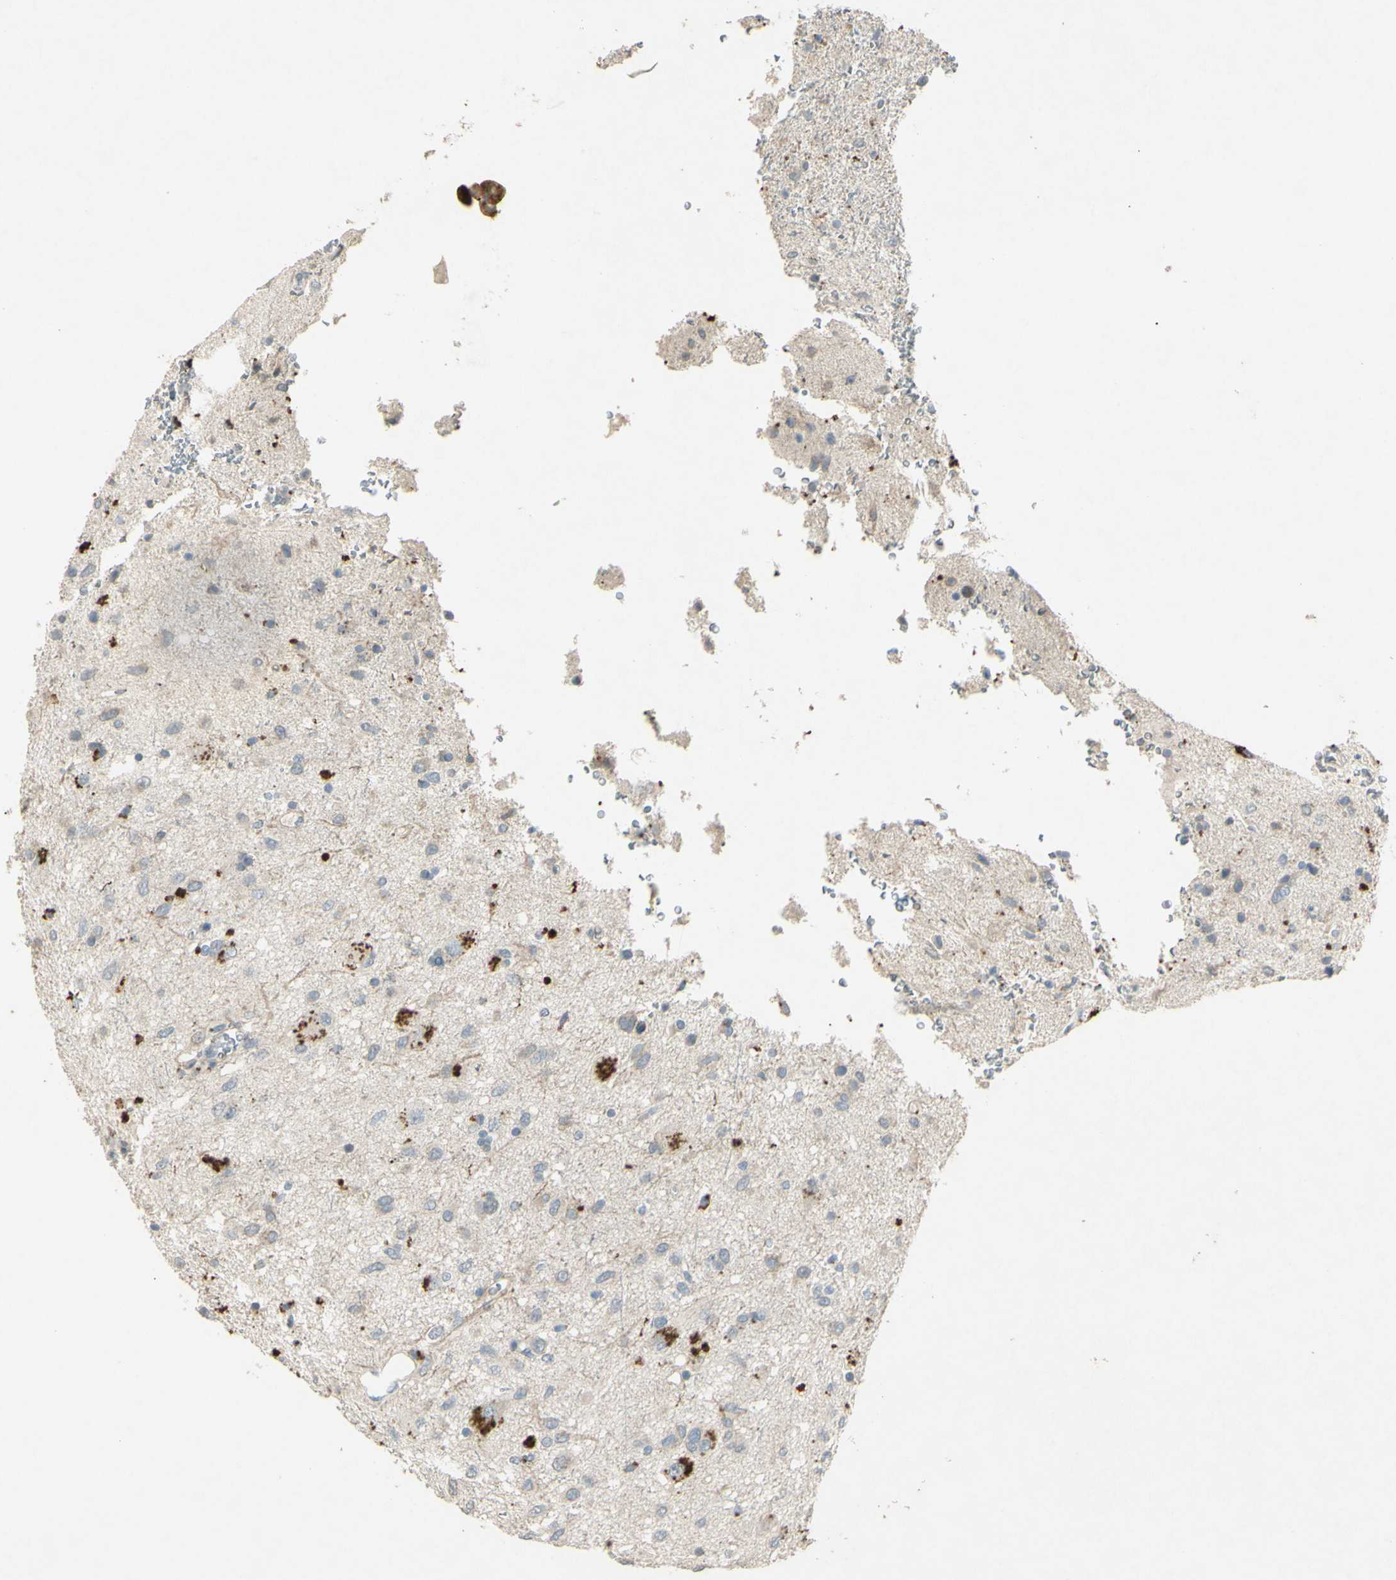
{"staining": {"intensity": "weak", "quantity": "<25%", "location": "cytoplasmic/membranous"}, "tissue": "glioma", "cell_type": "Tumor cells", "image_type": "cancer", "snomed": [{"axis": "morphology", "description": "Glioma, malignant, Low grade"}, {"axis": "topography", "description": "Brain"}], "caption": "The image displays no staining of tumor cells in glioma.", "gene": "TIMM21", "patient": {"sex": "male", "age": 77}}